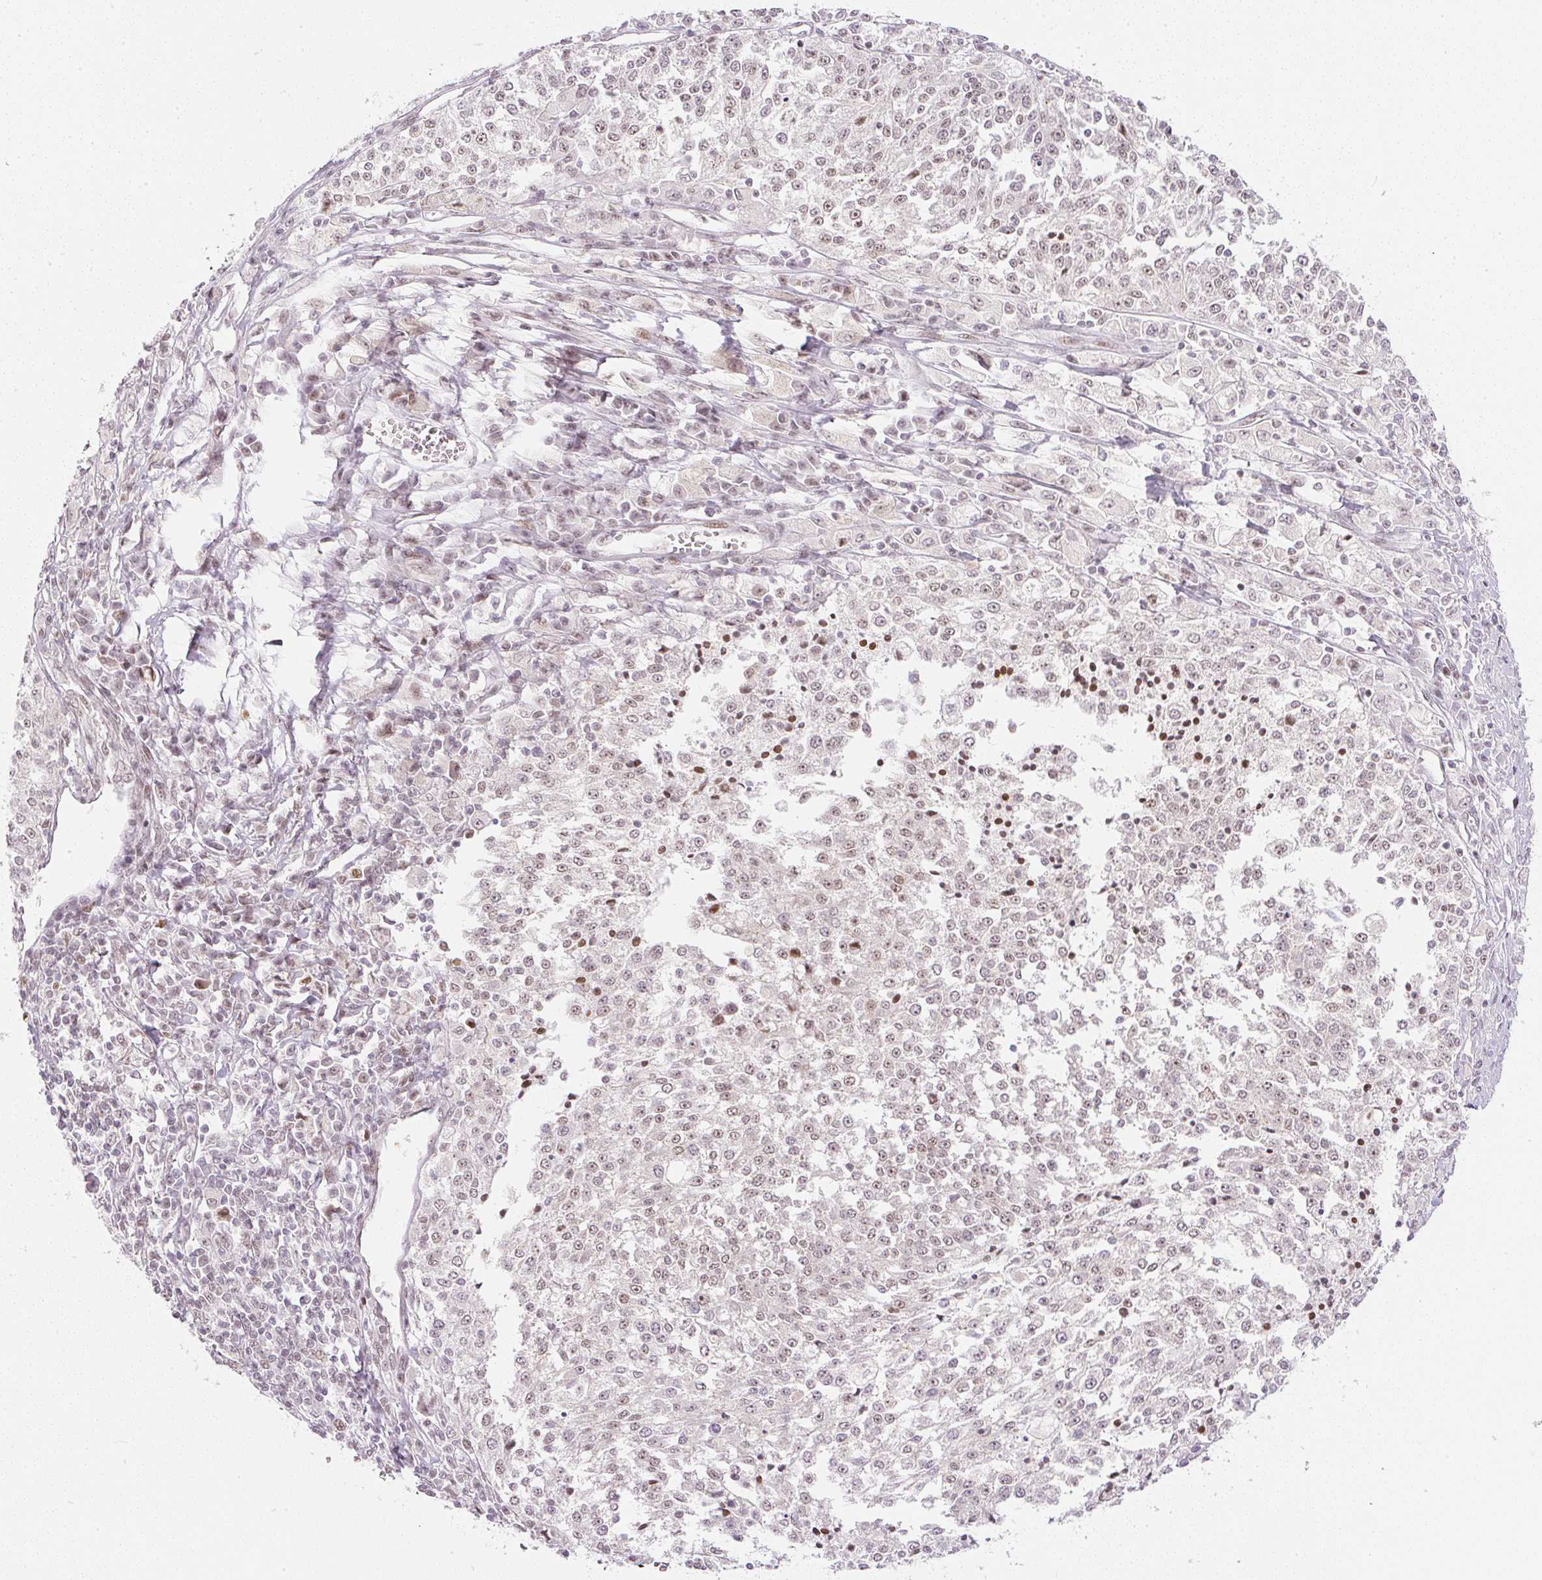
{"staining": {"intensity": "weak", "quantity": ">75%", "location": "nuclear"}, "tissue": "melanoma", "cell_type": "Tumor cells", "image_type": "cancer", "snomed": [{"axis": "morphology", "description": "Malignant melanoma, NOS"}, {"axis": "topography", "description": "Skin"}], "caption": "Melanoma stained with a brown dye displays weak nuclear positive staining in about >75% of tumor cells.", "gene": "DPPA4", "patient": {"sex": "female", "age": 64}}